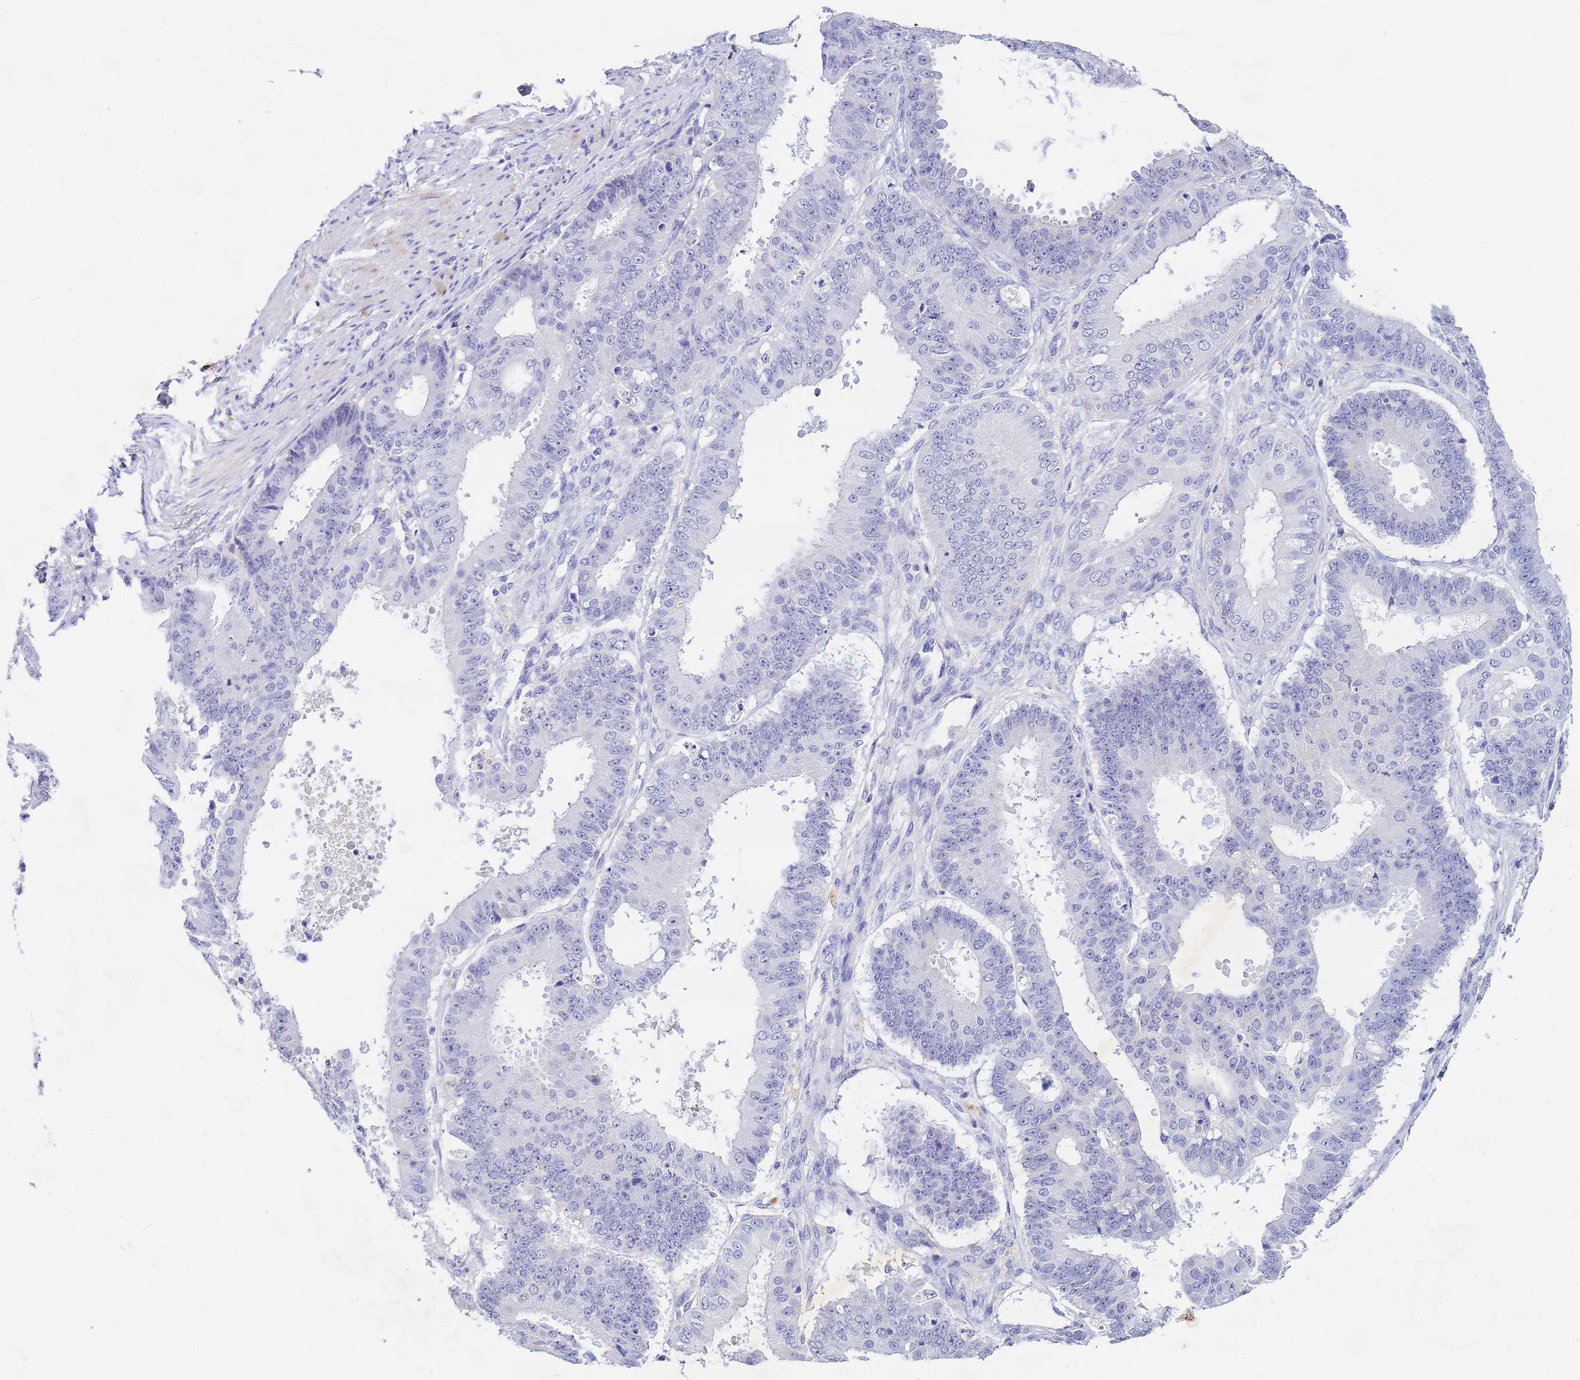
{"staining": {"intensity": "negative", "quantity": "none", "location": "none"}, "tissue": "ovarian cancer", "cell_type": "Tumor cells", "image_type": "cancer", "snomed": [{"axis": "morphology", "description": "Carcinoma, endometroid"}, {"axis": "topography", "description": "Appendix"}, {"axis": "topography", "description": "Ovary"}], "caption": "An immunohistochemistry micrograph of ovarian endometroid carcinoma is shown. There is no staining in tumor cells of ovarian endometroid carcinoma.", "gene": "CFHR2", "patient": {"sex": "female", "age": 42}}